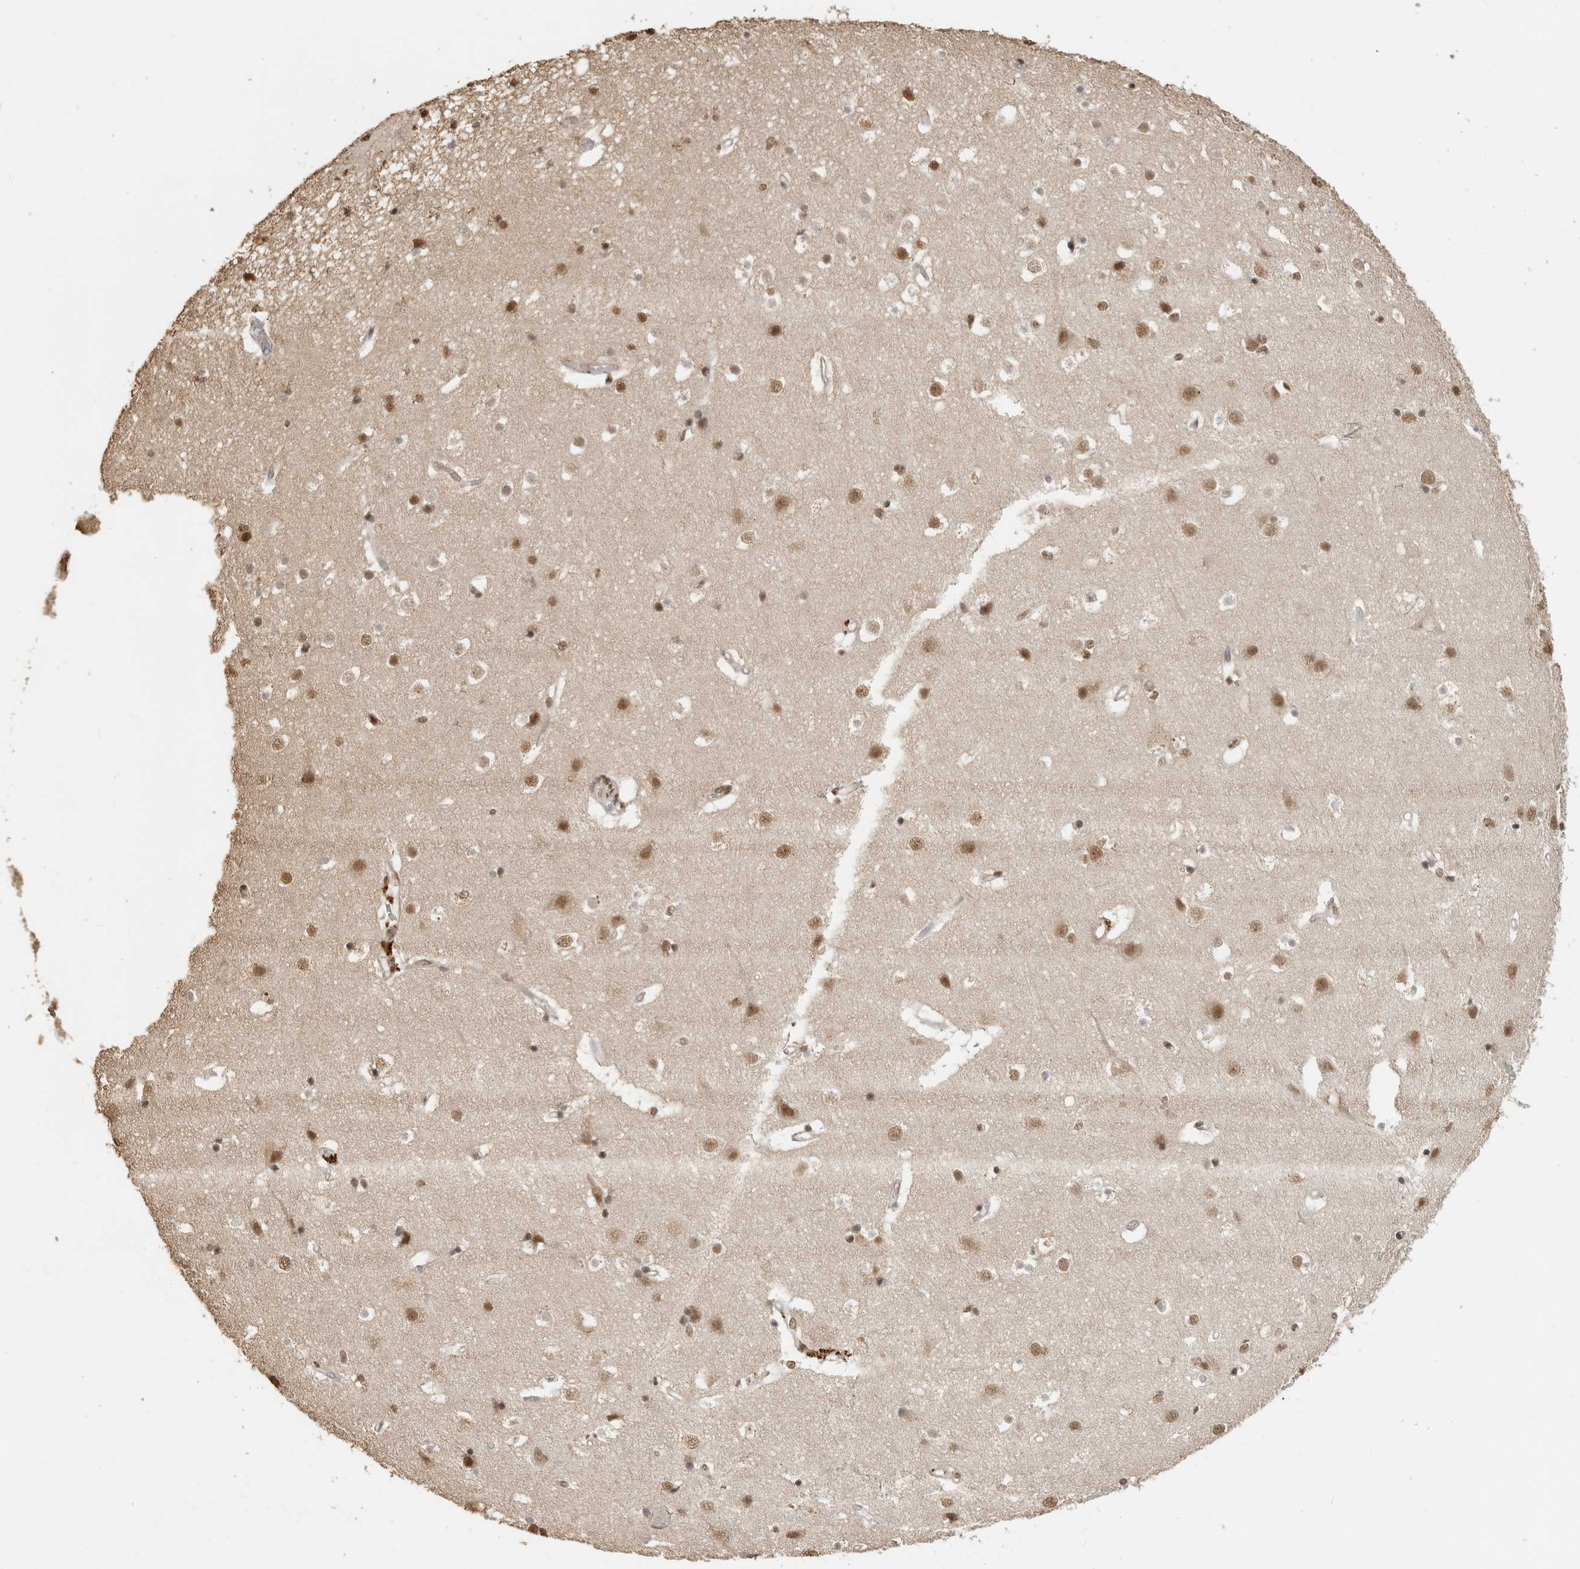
{"staining": {"intensity": "moderate", "quantity": ">75%", "location": "cytoplasmic/membranous,nuclear"}, "tissue": "cerebral cortex", "cell_type": "Endothelial cells", "image_type": "normal", "snomed": [{"axis": "morphology", "description": "Normal tissue, NOS"}, {"axis": "topography", "description": "Cerebral cortex"}], "caption": "Immunohistochemical staining of normal cerebral cortex displays moderate cytoplasmic/membranous,nuclear protein positivity in about >75% of endothelial cells. (brown staining indicates protein expression, while blue staining denotes nuclei).", "gene": "CLOCK", "patient": {"sex": "male", "age": 54}}